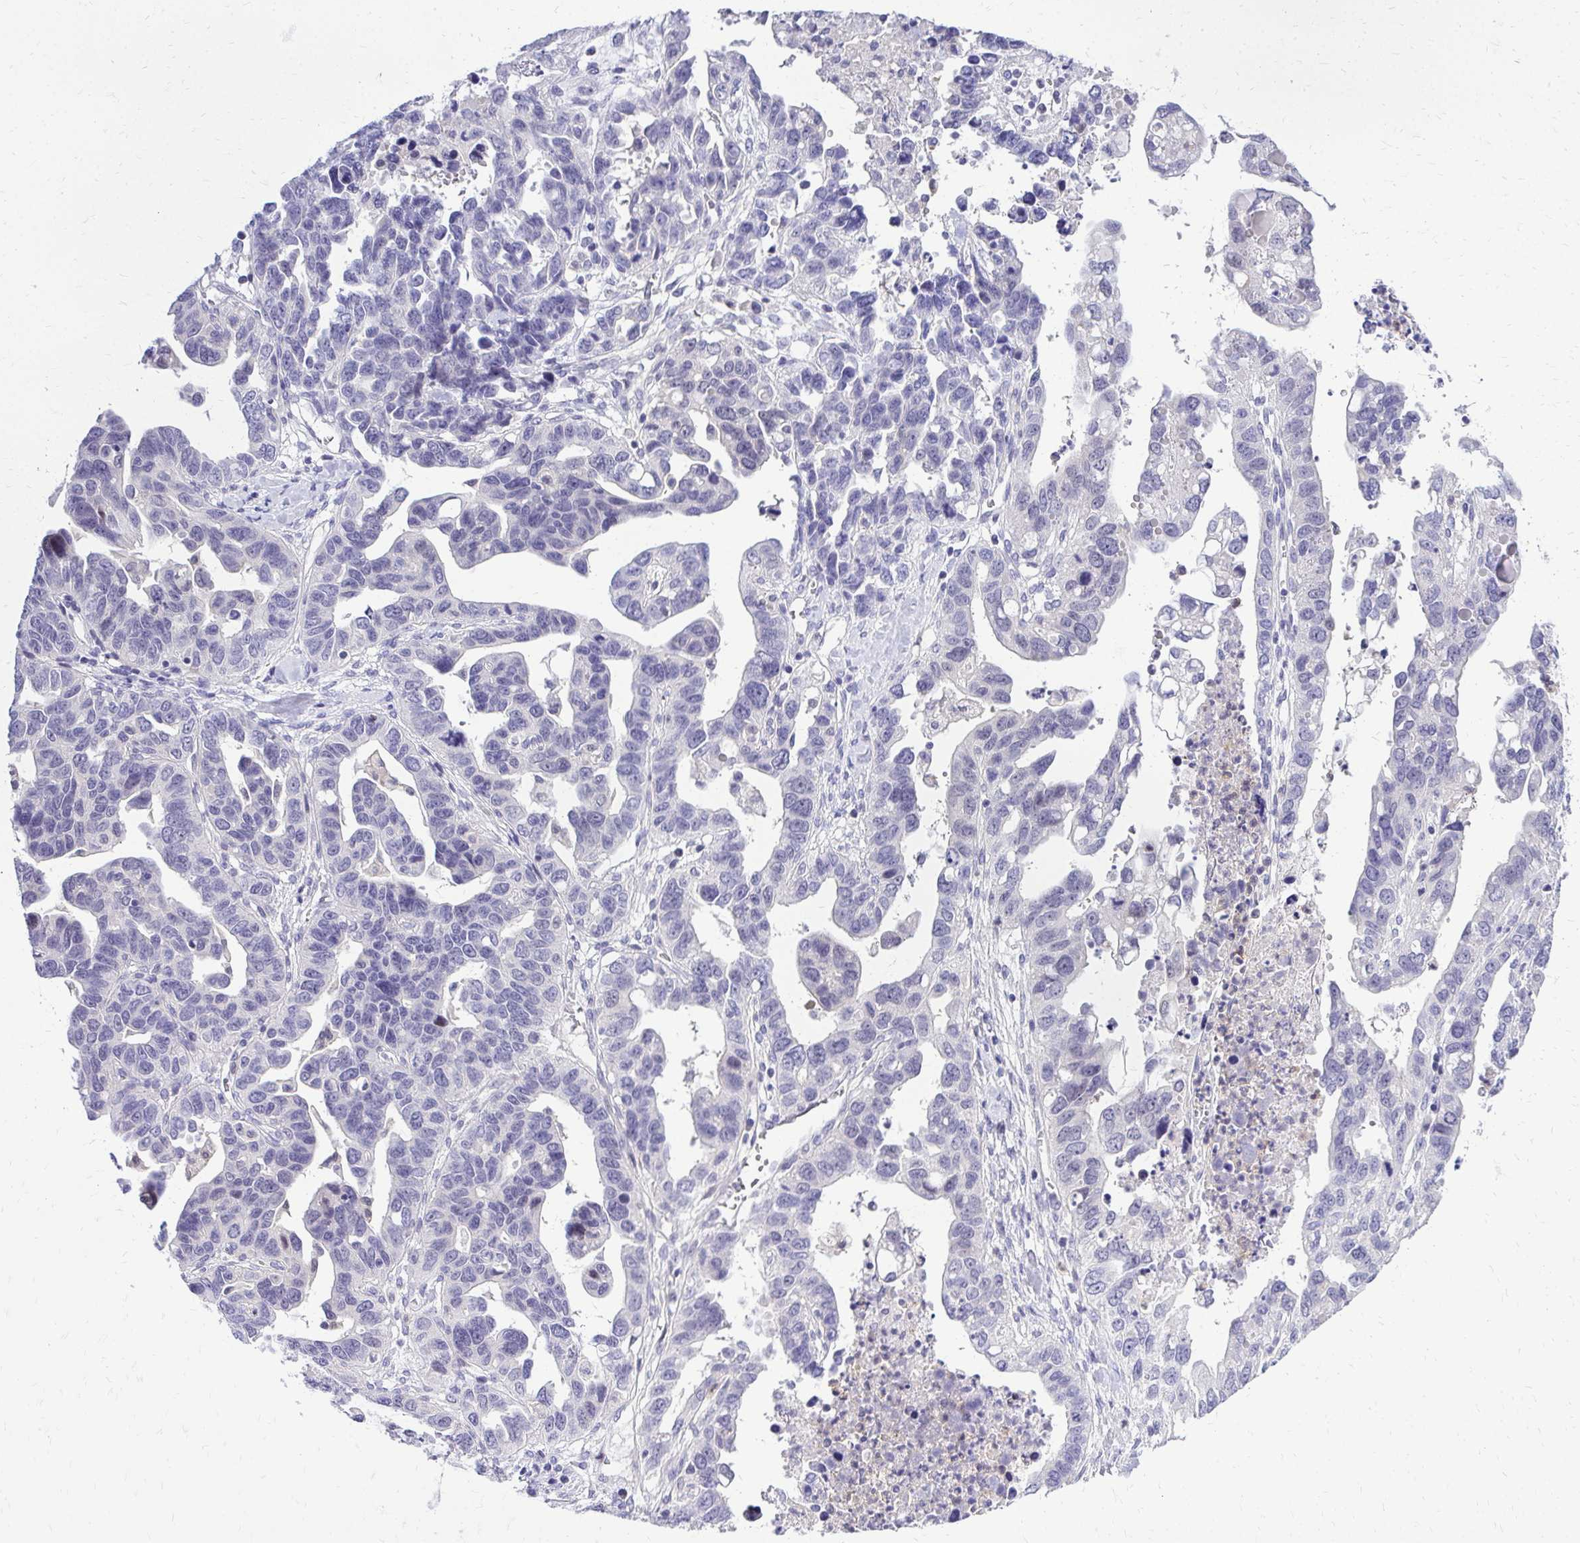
{"staining": {"intensity": "negative", "quantity": "none", "location": "none"}, "tissue": "ovarian cancer", "cell_type": "Tumor cells", "image_type": "cancer", "snomed": [{"axis": "morphology", "description": "Cystadenocarcinoma, serous, NOS"}, {"axis": "topography", "description": "Ovary"}], "caption": "DAB immunohistochemical staining of ovarian serous cystadenocarcinoma reveals no significant positivity in tumor cells. (Immunohistochemistry, brightfield microscopy, high magnification).", "gene": "ZSWIM9", "patient": {"sex": "female", "age": 69}}